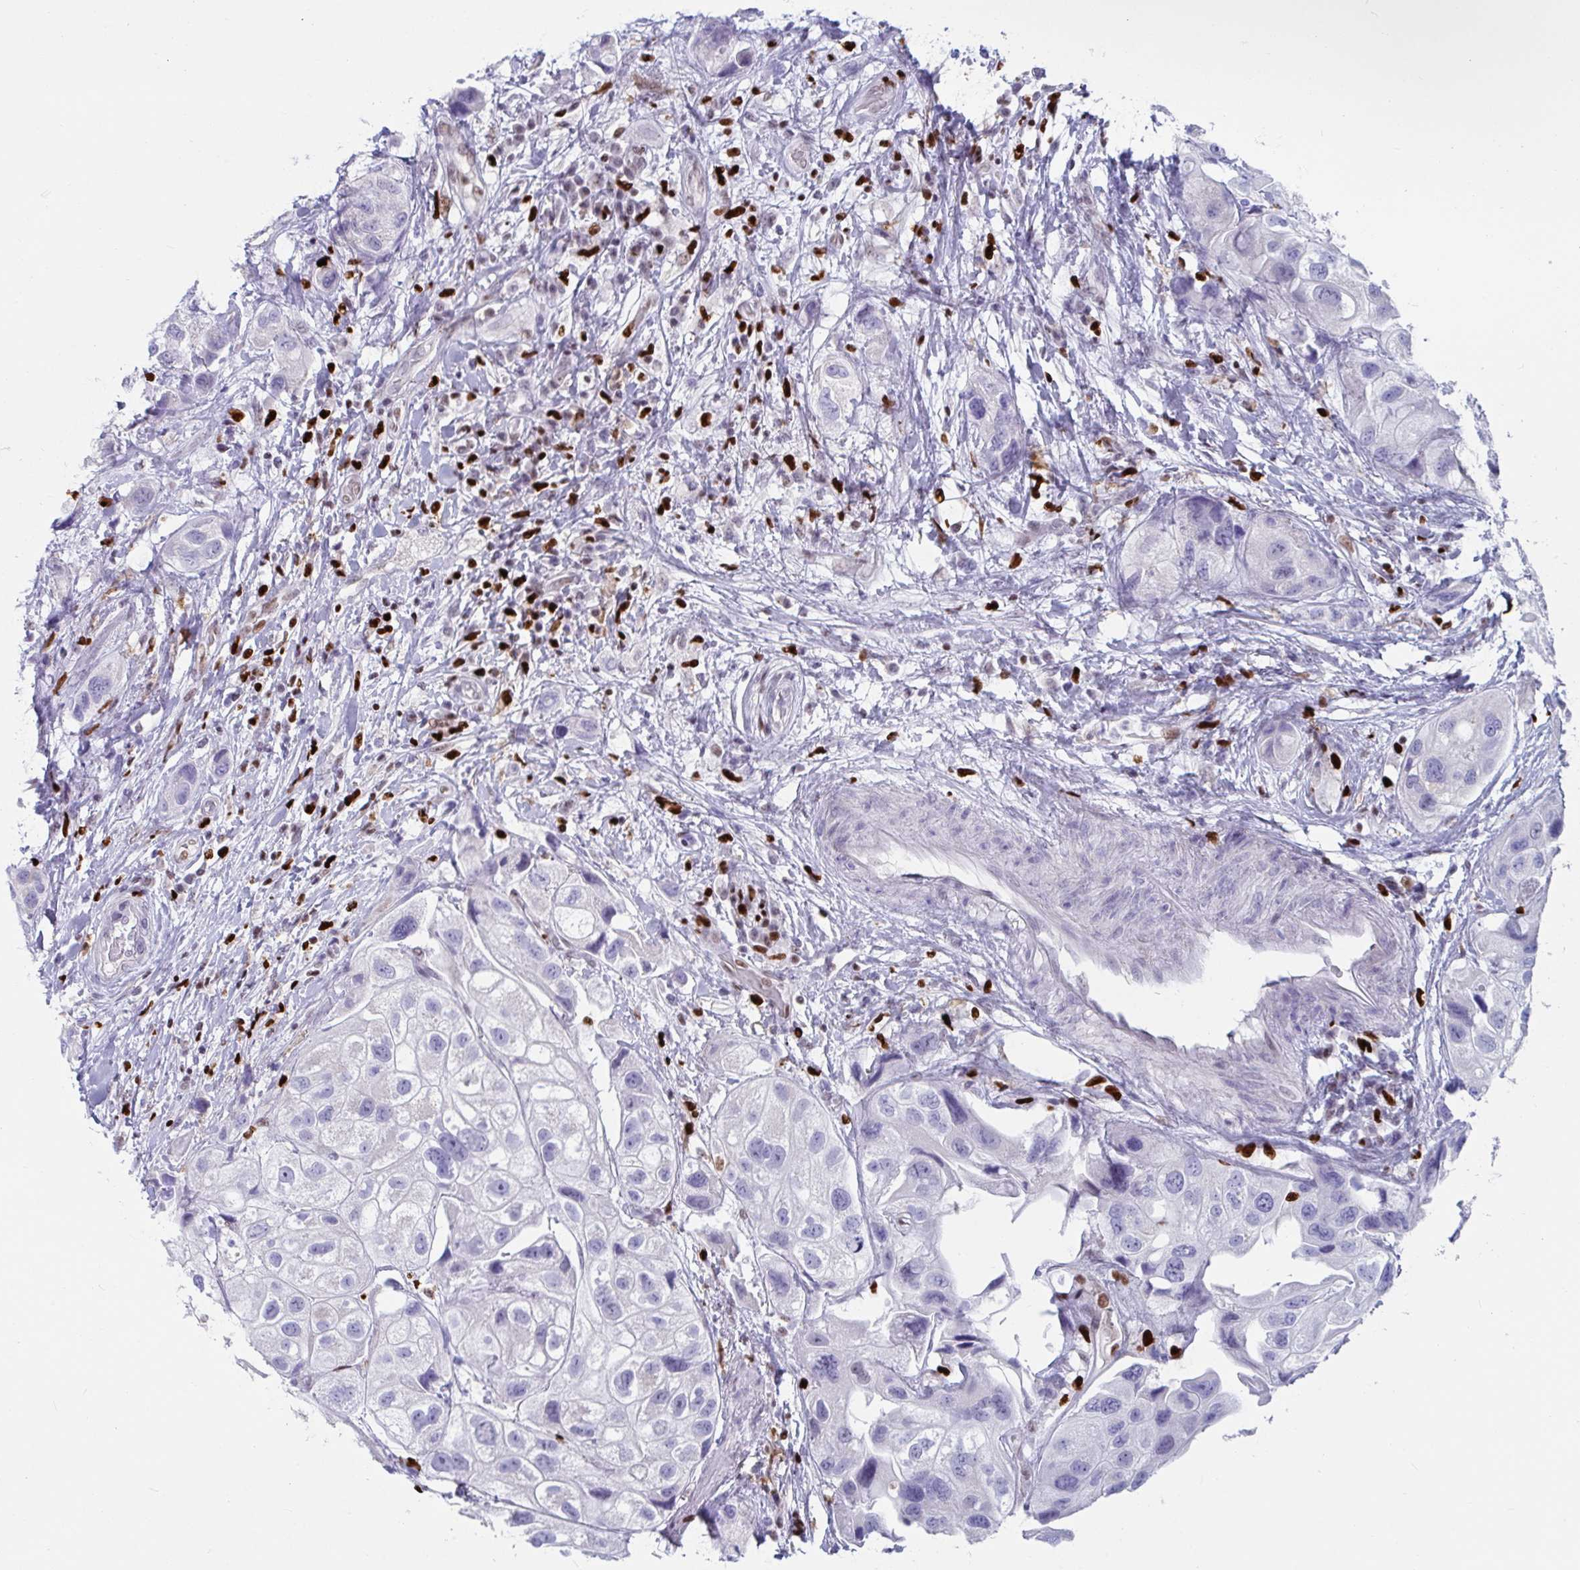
{"staining": {"intensity": "negative", "quantity": "none", "location": "none"}, "tissue": "urothelial cancer", "cell_type": "Tumor cells", "image_type": "cancer", "snomed": [{"axis": "morphology", "description": "Urothelial carcinoma, High grade"}, {"axis": "topography", "description": "Urinary bladder"}], "caption": "Immunohistochemistry (IHC) image of neoplastic tissue: human urothelial carcinoma (high-grade) stained with DAB (3,3'-diaminobenzidine) reveals no significant protein positivity in tumor cells.", "gene": "ZNF586", "patient": {"sex": "female", "age": 64}}